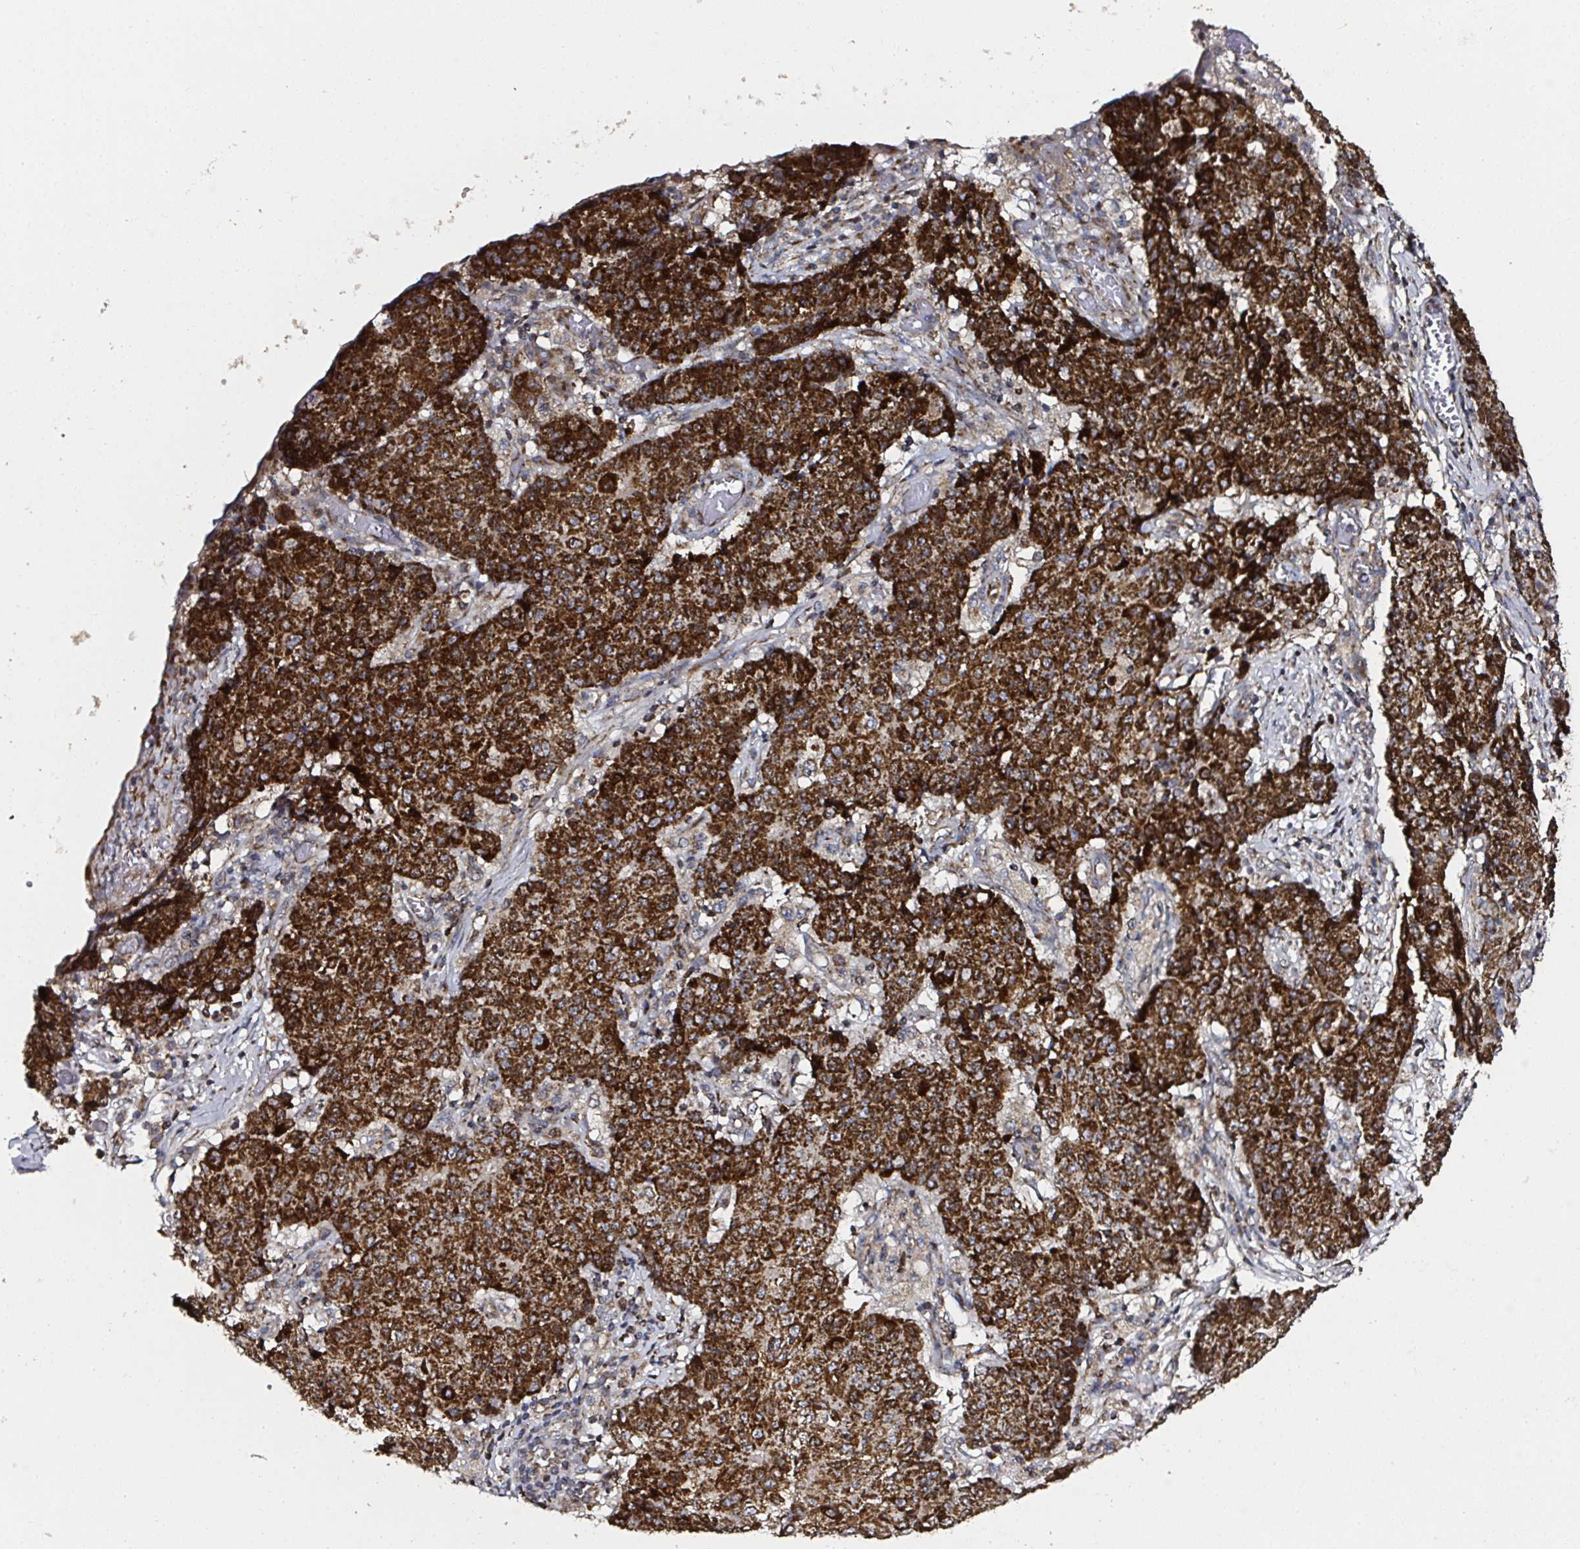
{"staining": {"intensity": "strong", "quantity": ">75%", "location": "cytoplasmic/membranous"}, "tissue": "ovarian cancer", "cell_type": "Tumor cells", "image_type": "cancer", "snomed": [{"axis": "morphology", "description": "Carcinoma, endometroid"}, {"axis": "topography", "description": "Ovary"}], "caption": "Human ovarian endometroid carcinoma stained for a protein (brown) demonstrates strong cytoplasmic/membranous positive expression in about >75% of tumor cells.", "gene": "ATAD3B", "patient": {"sex": "female", "age": 42}}